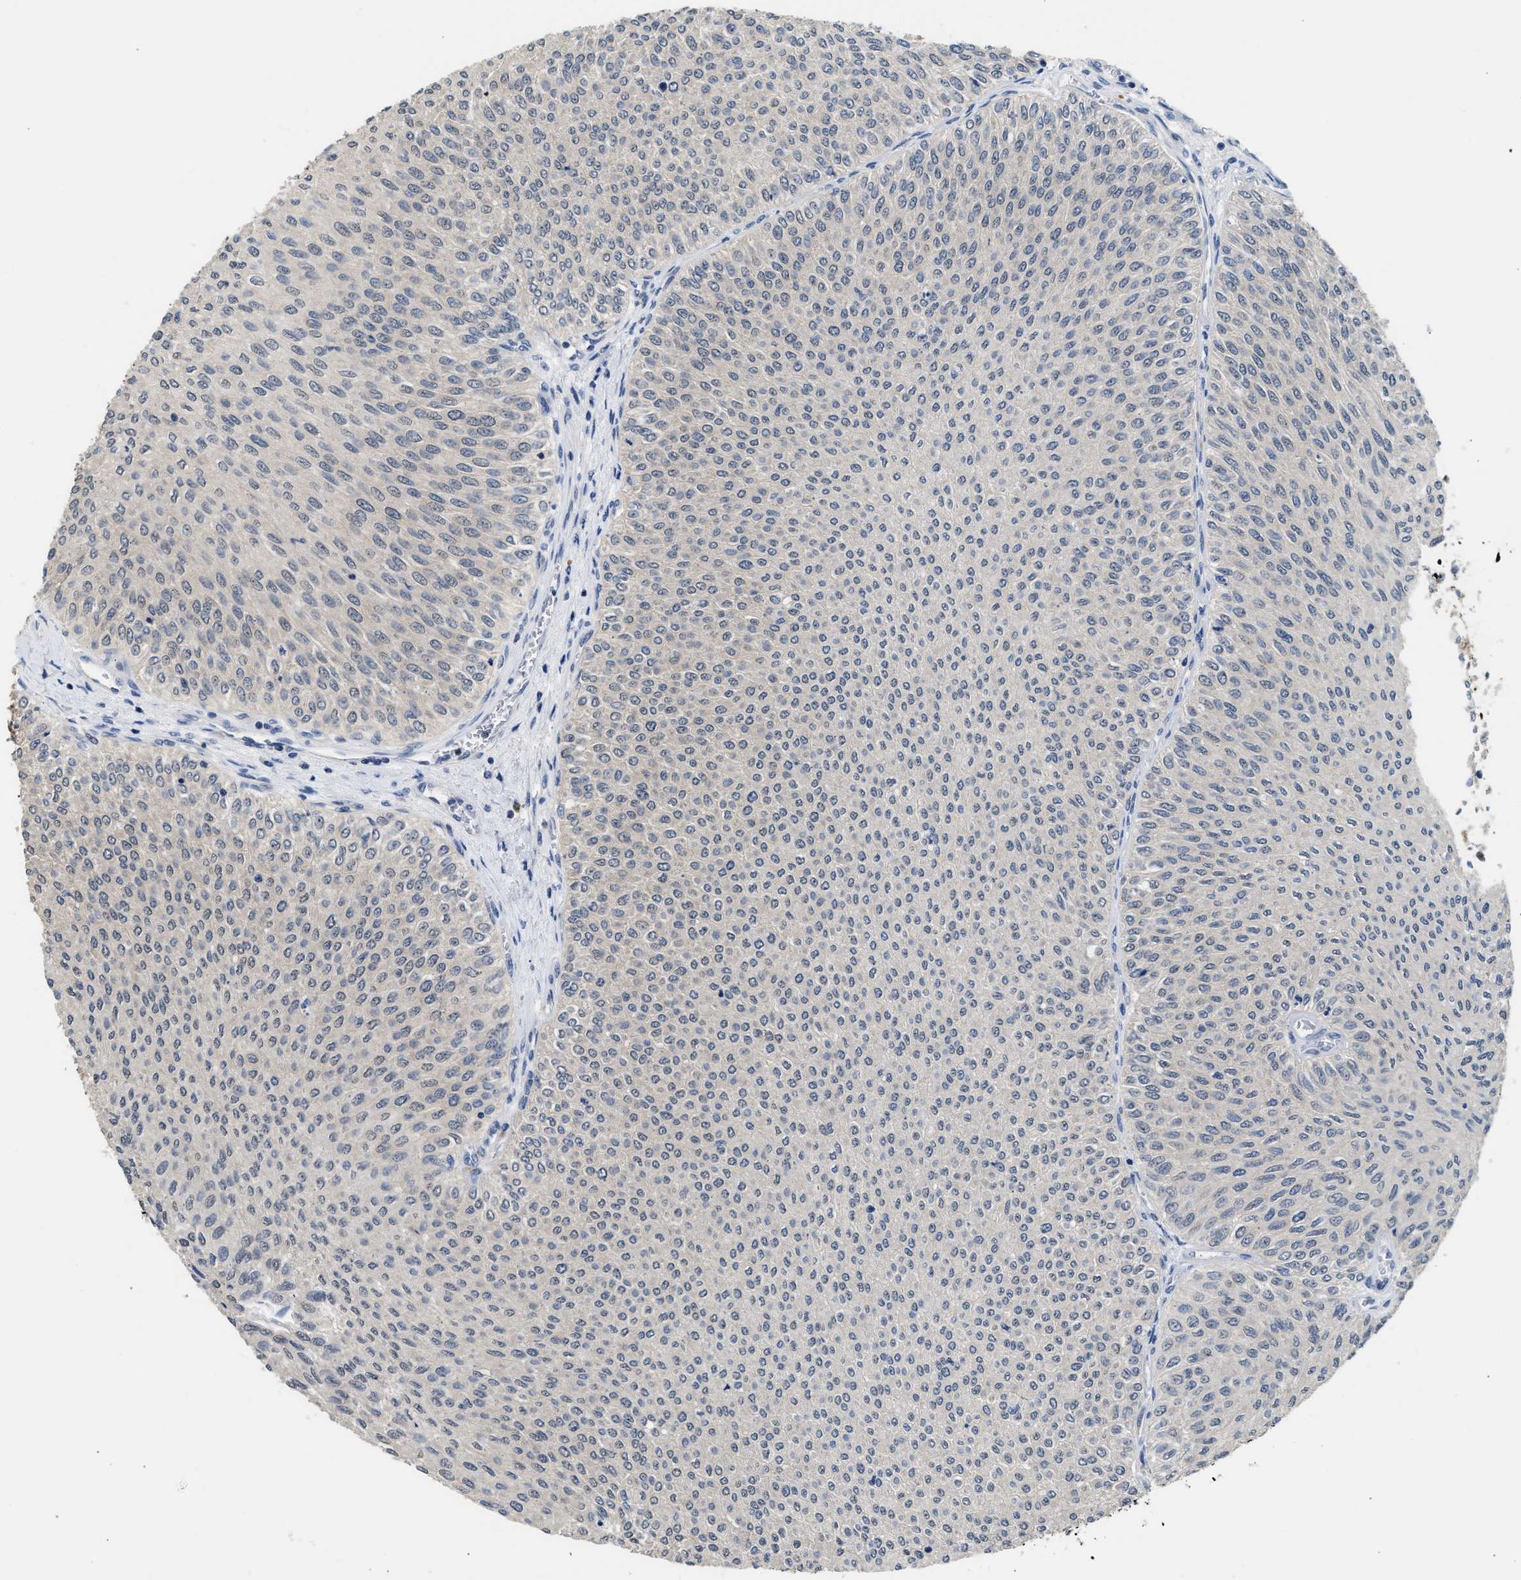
{"staining": {"intensity": "negative", "quantity": "none", "location": "none"}, "tissue": "urothelial cancer", "cell_type": "Tumor cells", "image_type": "cancer", "snomed": [{"axis": "morphology", "description": "Urothelial carcinoma, Low grade"}, {"axis": "topography", "description": "Urinary bladder"}], "caption": "Immunohistochemistry (IHC) photomicrograph of urothelial cancer stained for a protein (brown), which shows no expression in tumor cells.", "gene": "PPM1L", "patient": {"sex": "male", "age": 78}}